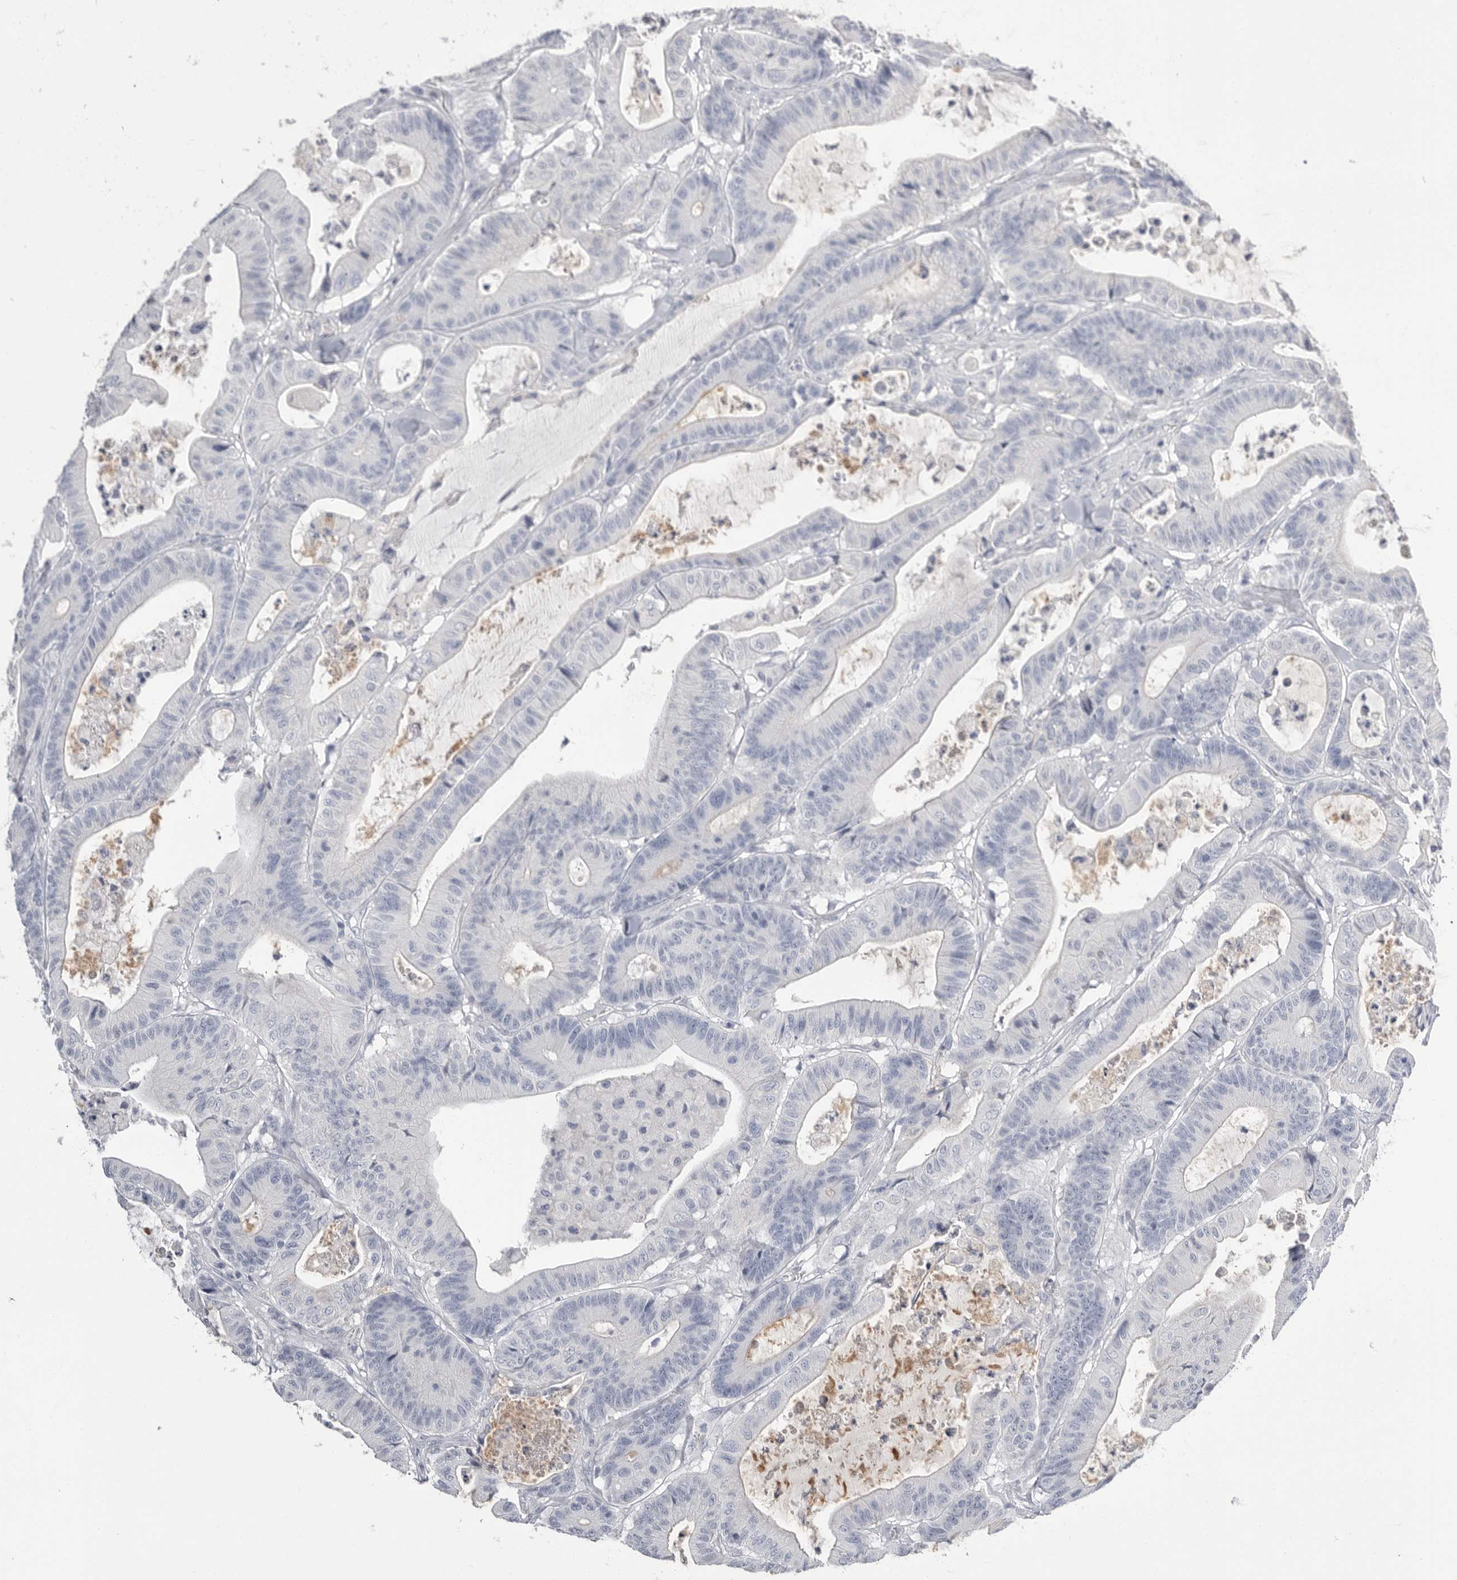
{"staining": {"intensity": "negative", "quantity": "none", "location": "none"}, "tissue": "colorectal cancer", "cell_type": "Tumor cells", "image_type": "cancer", "snomed": [{"axis": "morphology", "description": "Adenocarcinoma, NOS"}, {"axis": "topography", "description": "Colon"}], "caption": "IHC micrograph of human adenocarcinoma (colorectal) stained for a protein (brown), which displays no expression in tumor cells. (Immunohistochemistry, brightfield microscopy, high magnification).", "gene": "APOA2", "patient": {"sex": "female", "age": 84}}